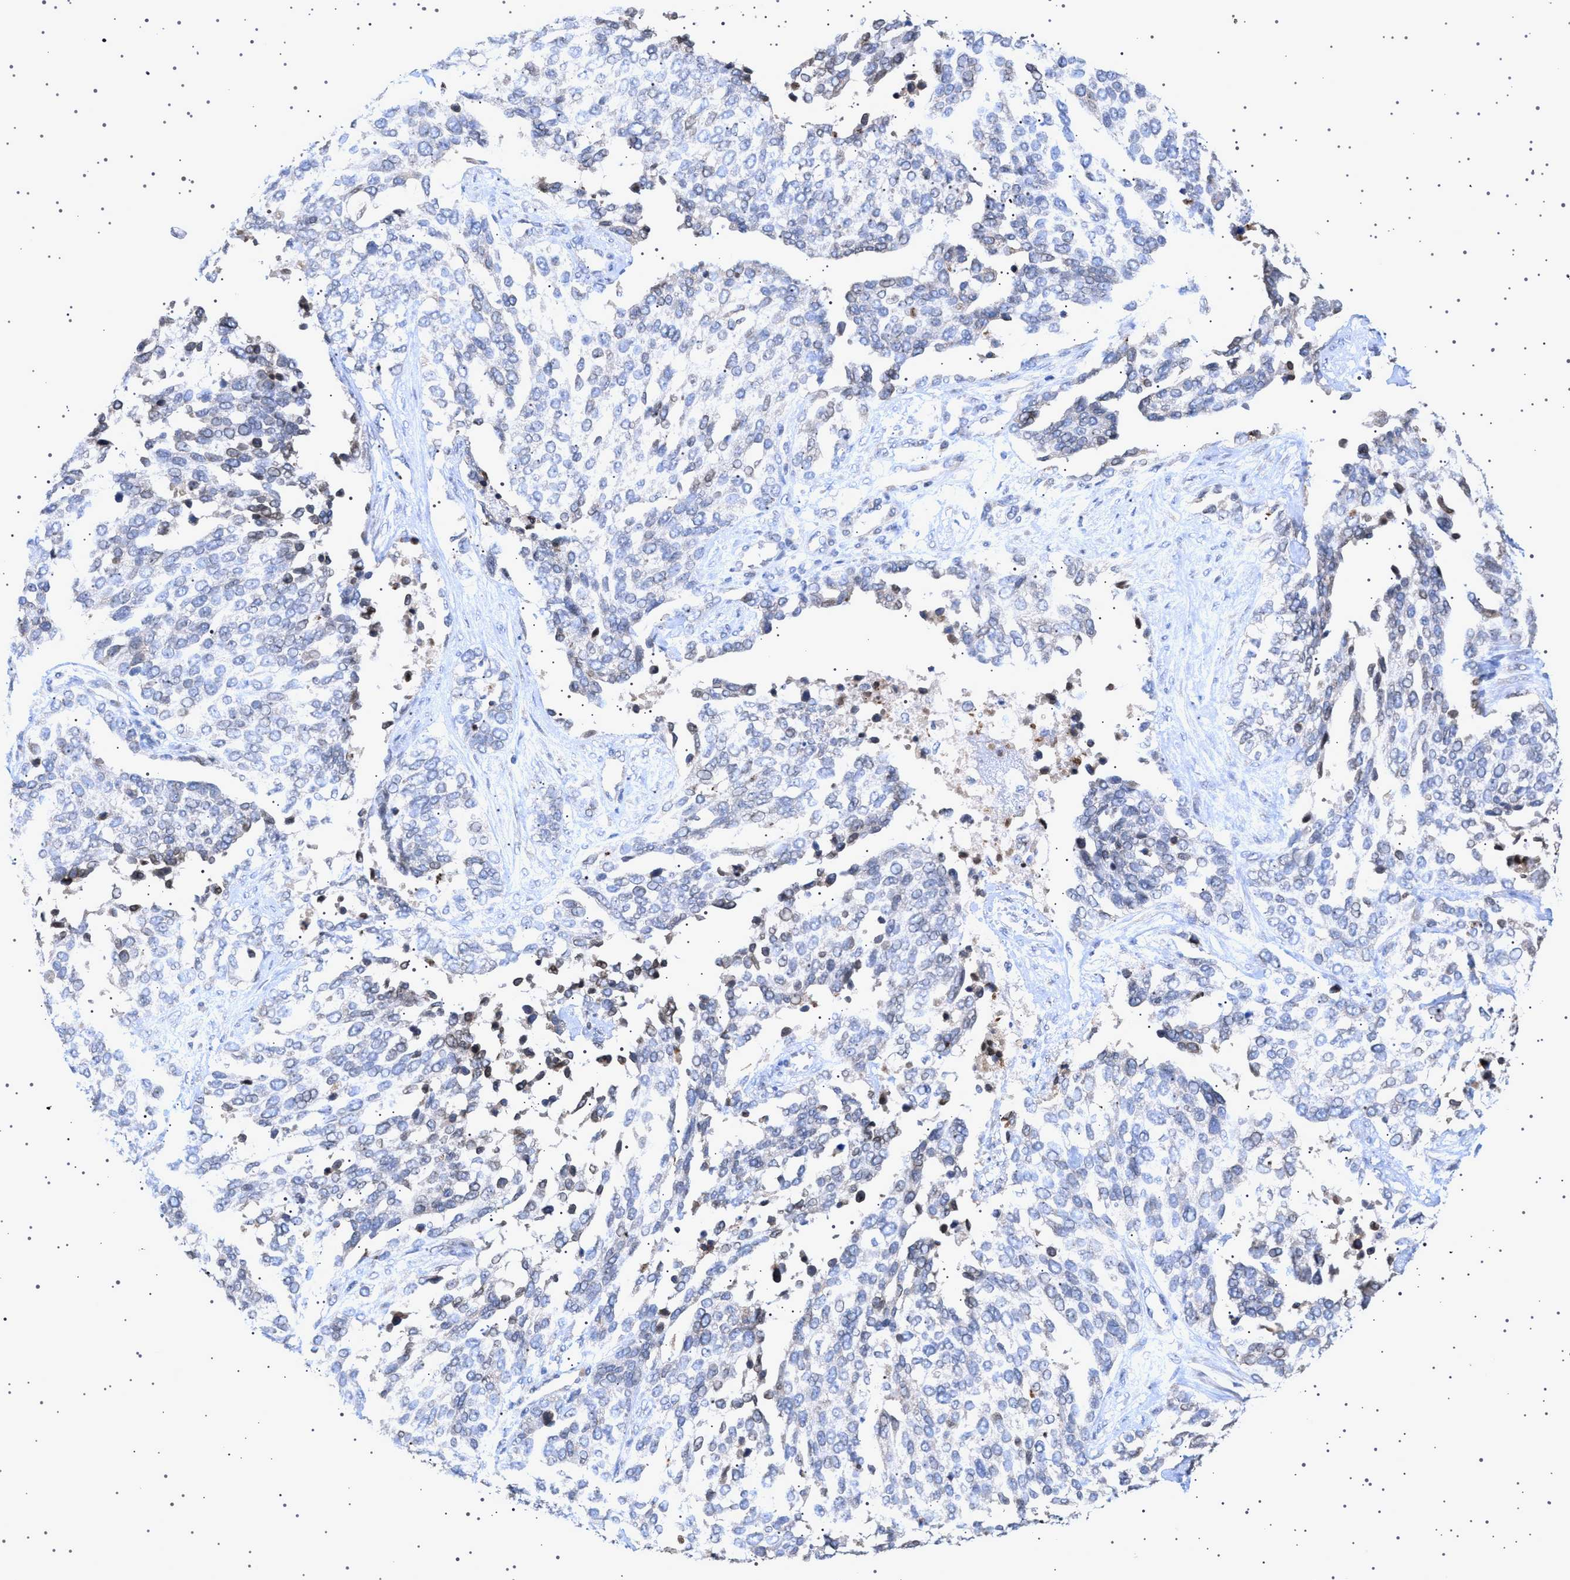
{"staining": {"intensity": "negative", "quantity": "none", "location": "none"}, "tissue": "ovarian cancer", "cell_type": "Tumor cells", "image_type": "cancer", "snomed": [{"axis": "morphology", "description": "Cystadenocarcinoma, serous, NOS"}, {"axis": "topography", "description": "Ovary"}], "caption": "Micrograph shows no significant protein staining in tumor cells of serous cystadenocarcinoma (ovarian). (Immunohistochemistry, brightfield microscopy, high magnification).", "gene": "NUP93", "patient": {"sex": "female", "age": 44}}